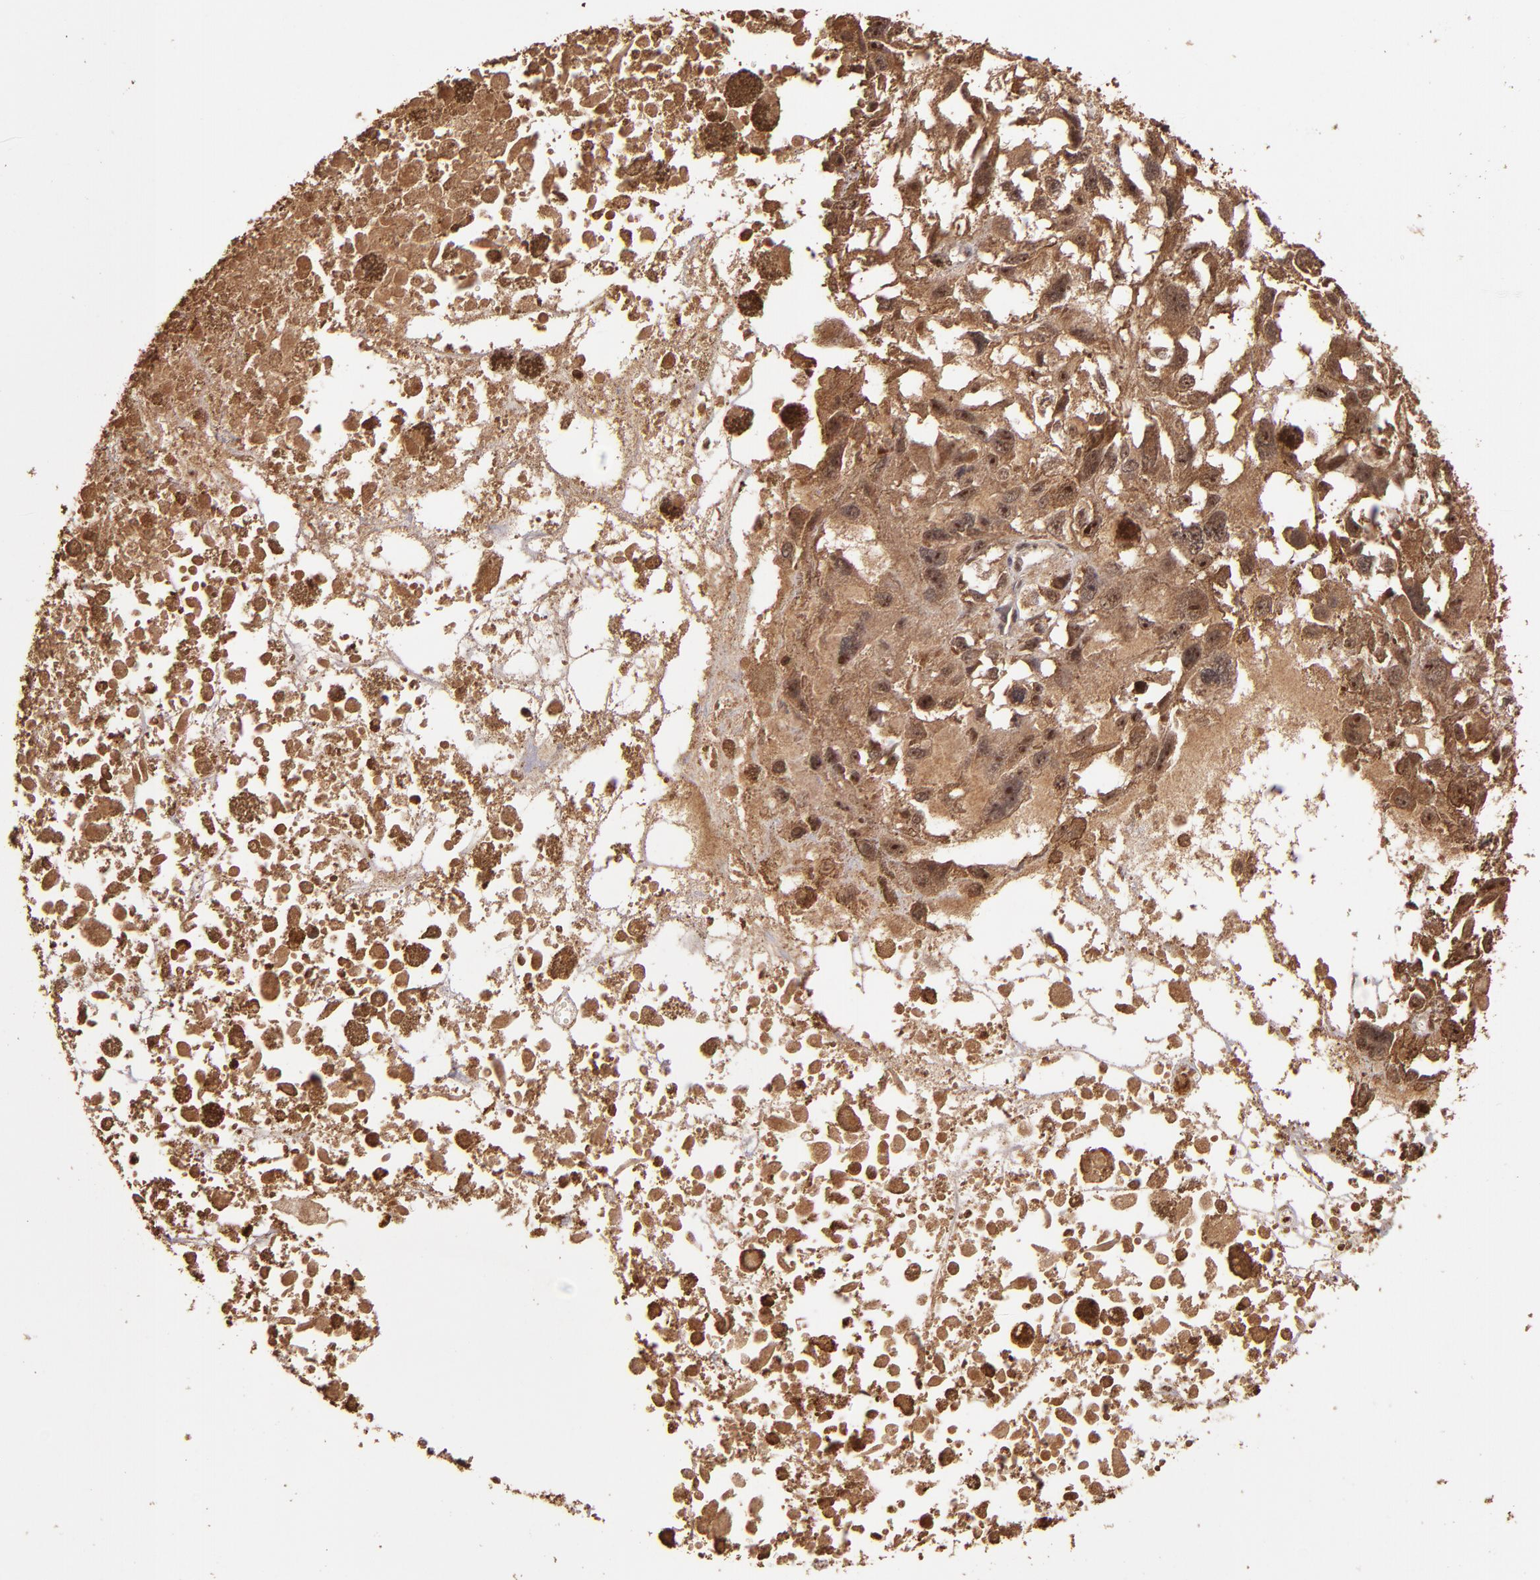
{"staining": {"intensity": "moderate", "quantity": ">75%", "location": "cytoplasmic/membranous"}, "tissue": "melanoma", "cell_type": "Tumor cells", "image_type": "cancer", "snomed": [{"axis": "morphology", "description": "Malignant melanoma, Metastatic site"}, {"axis": "topography", "description": "Lymph node"}], "caption": "The immunohistochemical stain labels moderate cytoplasmic/membranous positivity in tumor cells of malignant melanoma (metastatic site) tissue.", "gene": "RIOK3", "patient": {"sex": "male", "age": 59}}